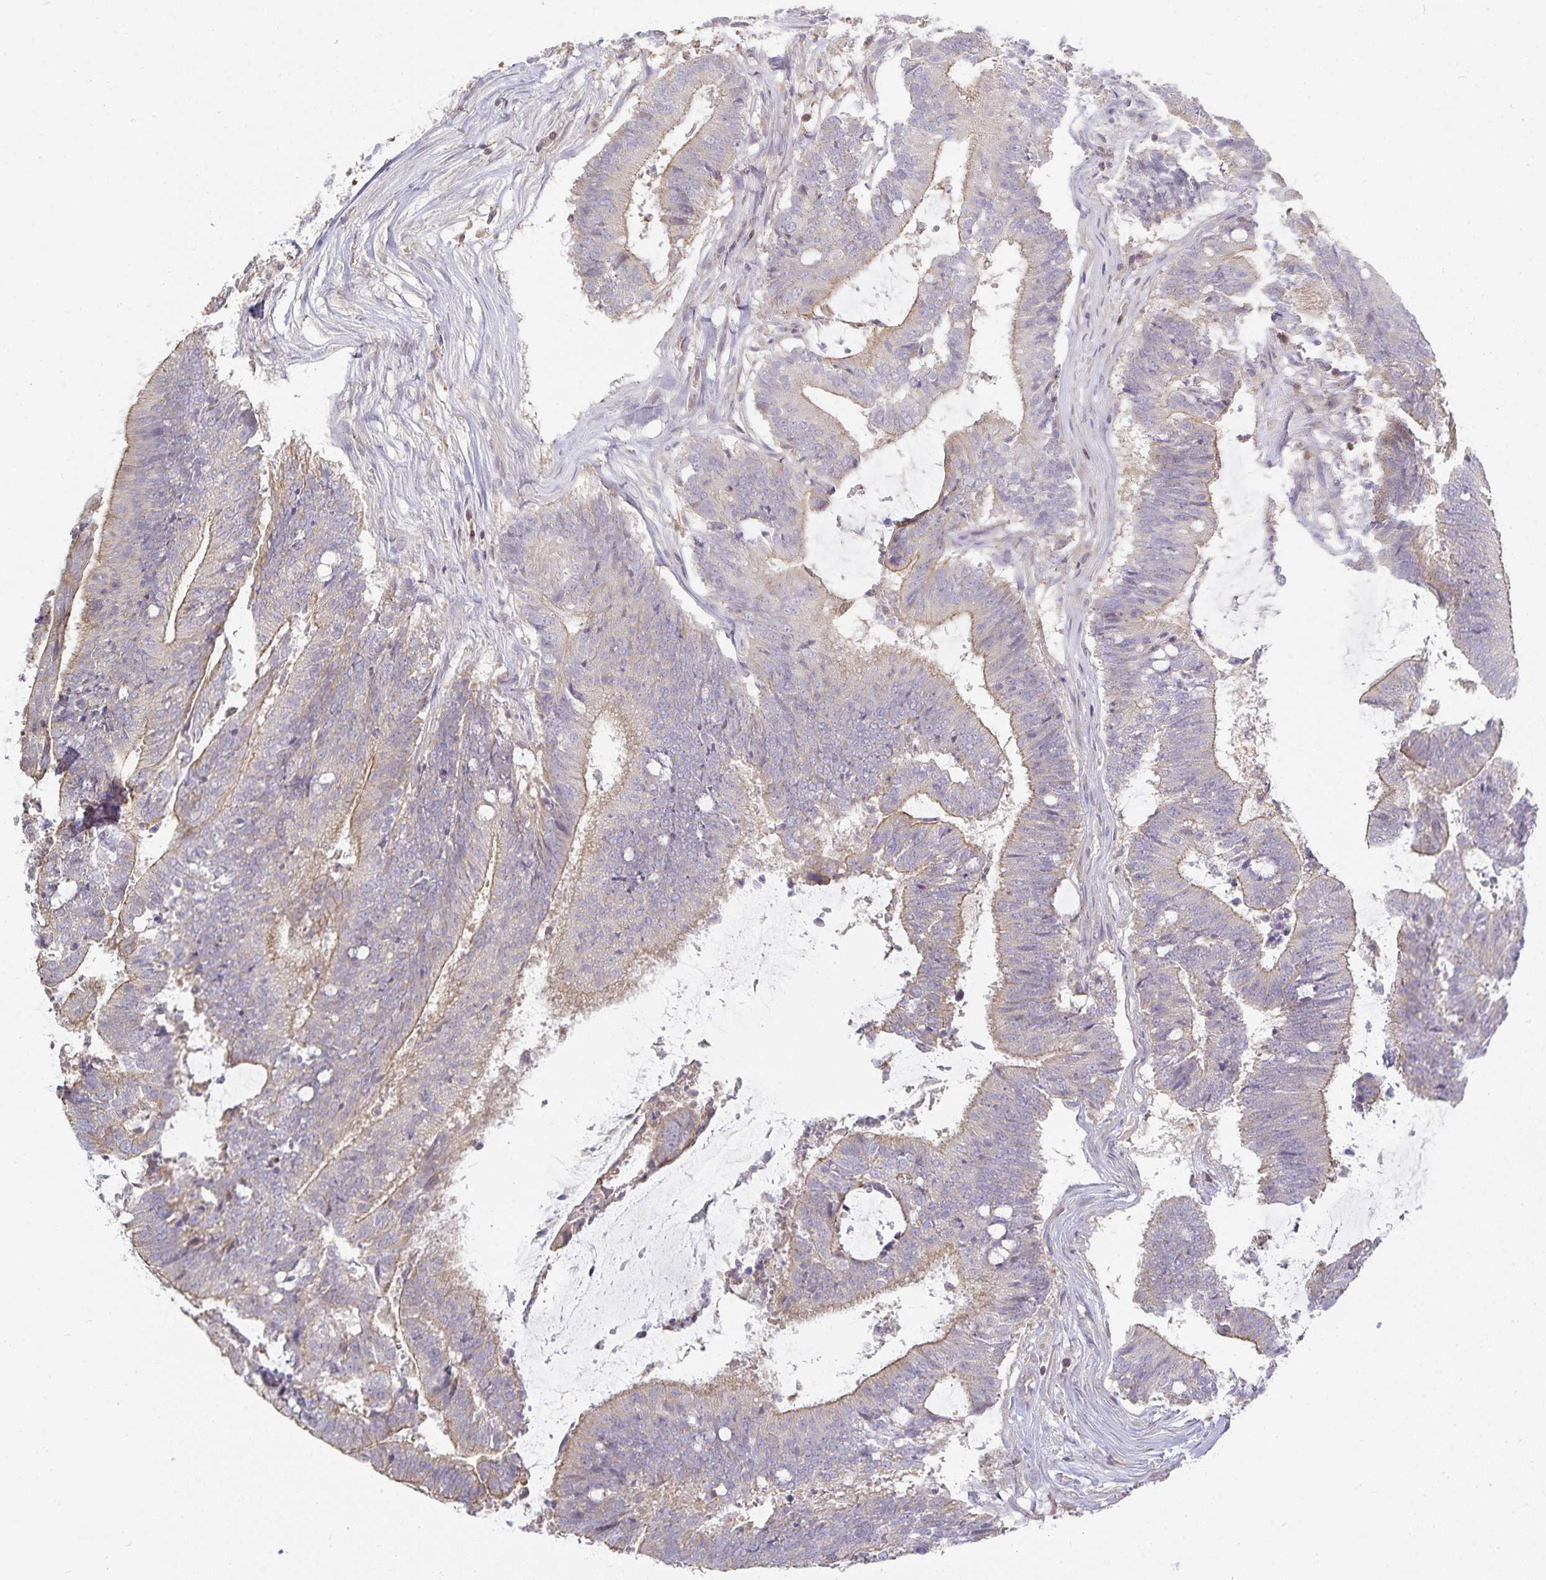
{"staining": {"intensity": "weak", "quantity": "25%-75%", "location": "cytoplasmic/membranous"}, "tissue": "colorectal cancer", "cell_type": "Tumor cells", "image_type": "cancer", "snomed": [{"axis": "morphology", "description": "Adenocarcinoma, NOS"}, {"axis": "topography", "description": "Colon"}], "caption": "A micrograph showing weak cytoplasmic/membranous positivity in about 25%-75% of tumor cells in adenocarcinoma (colorectal), as visualized by brown immunohistochemical staining.", "gene": "GATA3", "patient": {"sex": "female", "age": 43}}